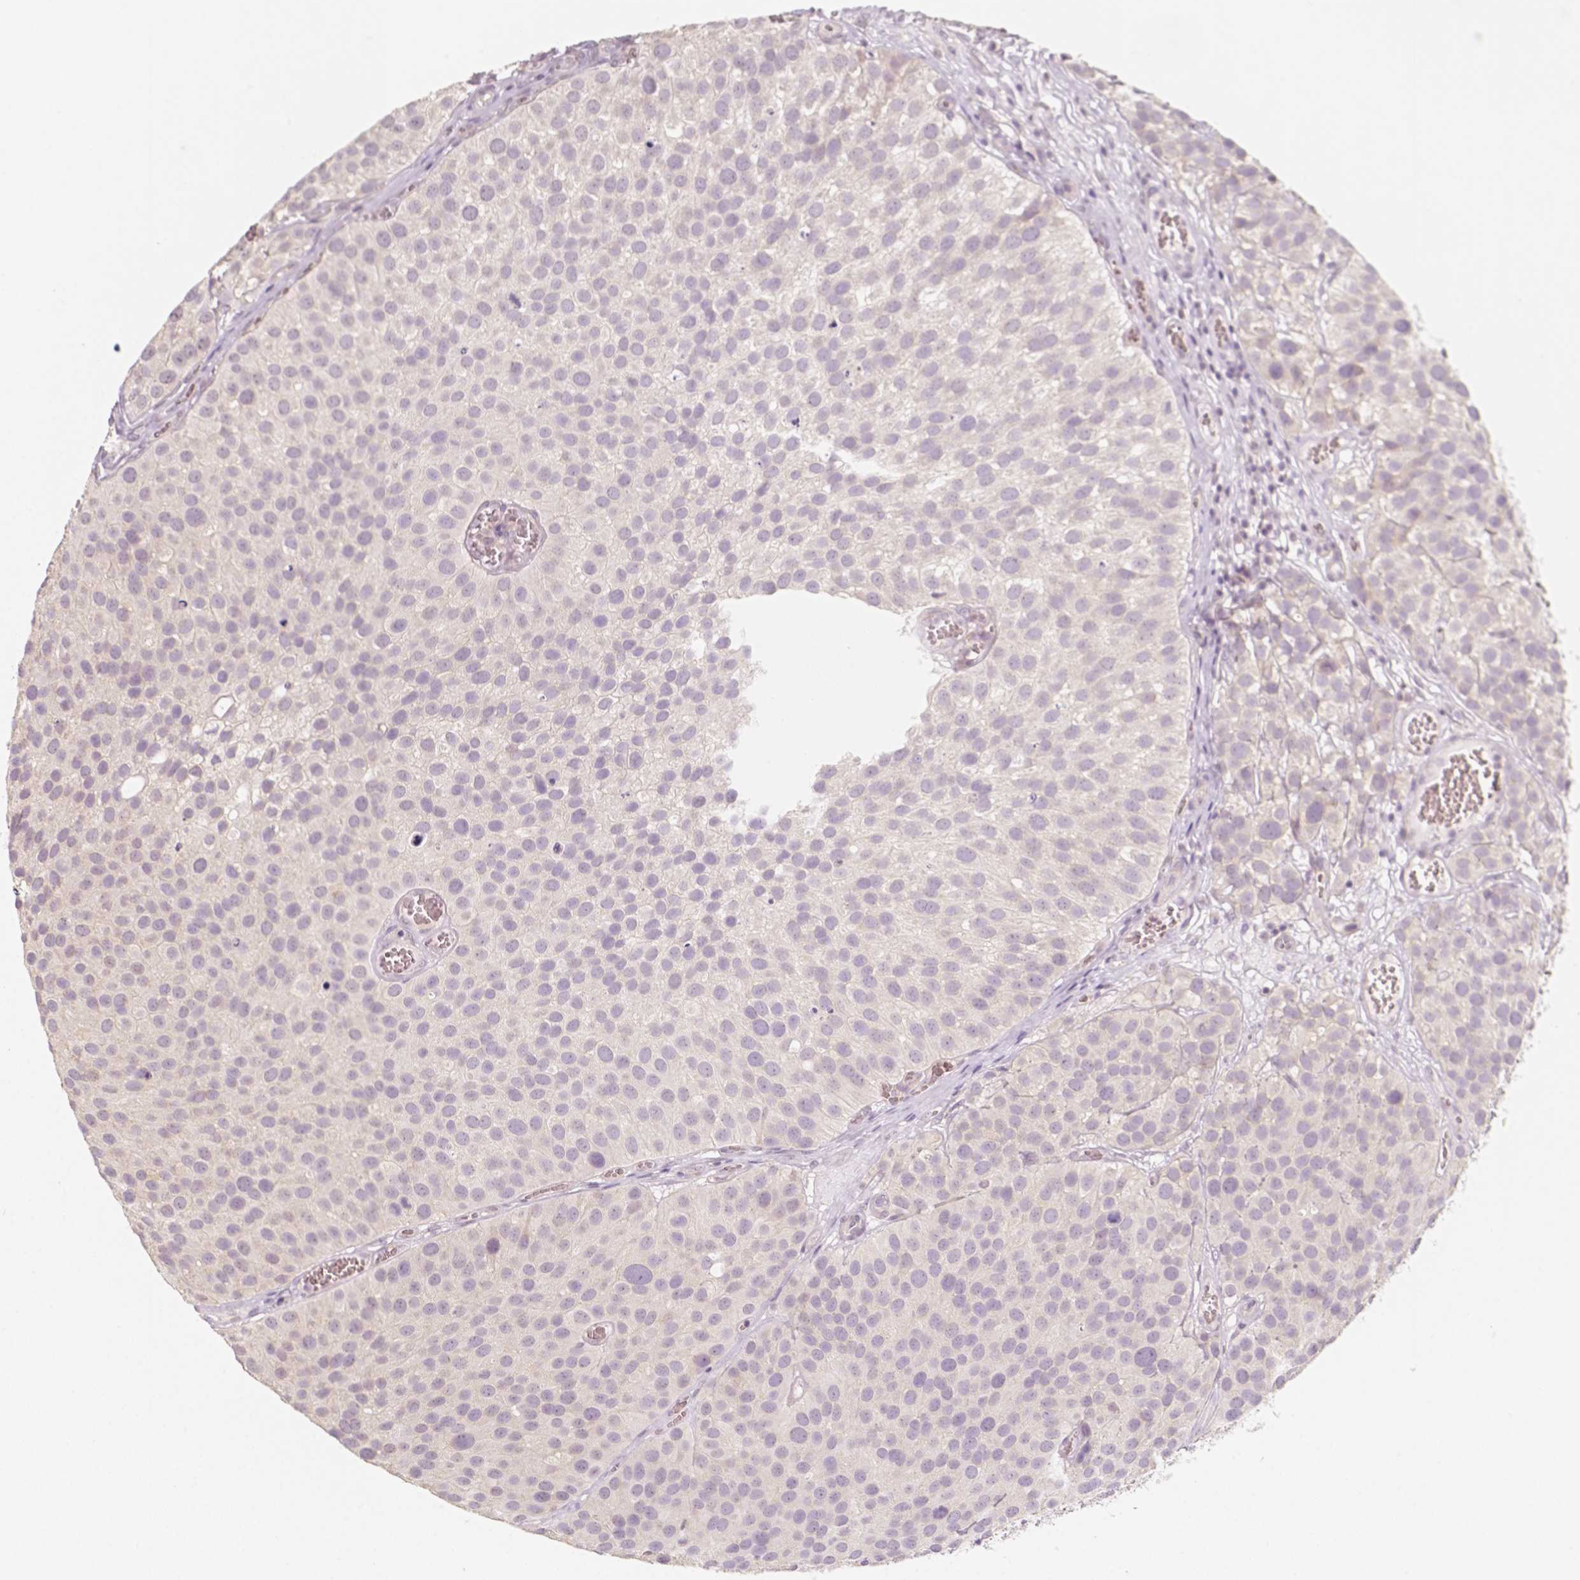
{"staining": {"intensity": "negative", "quantity": "none", "location": "none"}, "tissue": "urothelial cancer", "cell_type": "Tumor cells", "image_type": "cancer", "snomed": [{"axis": "morphology", "description": "Urothelial carcinoma, Low grade"}, {"axis": "topography", "description": "Urinary bladder"}], "caption": "There is no significant staining in tumor cells of urothelial cancer. (Stains: DAB (3,3'-diaminobenzidine) IHC with hematoxylin counter stain, Microscopy: brightfield microscopy at high magnification).", "gene": "C1orf167", "patient": {"sex": "female", "age": 69}}